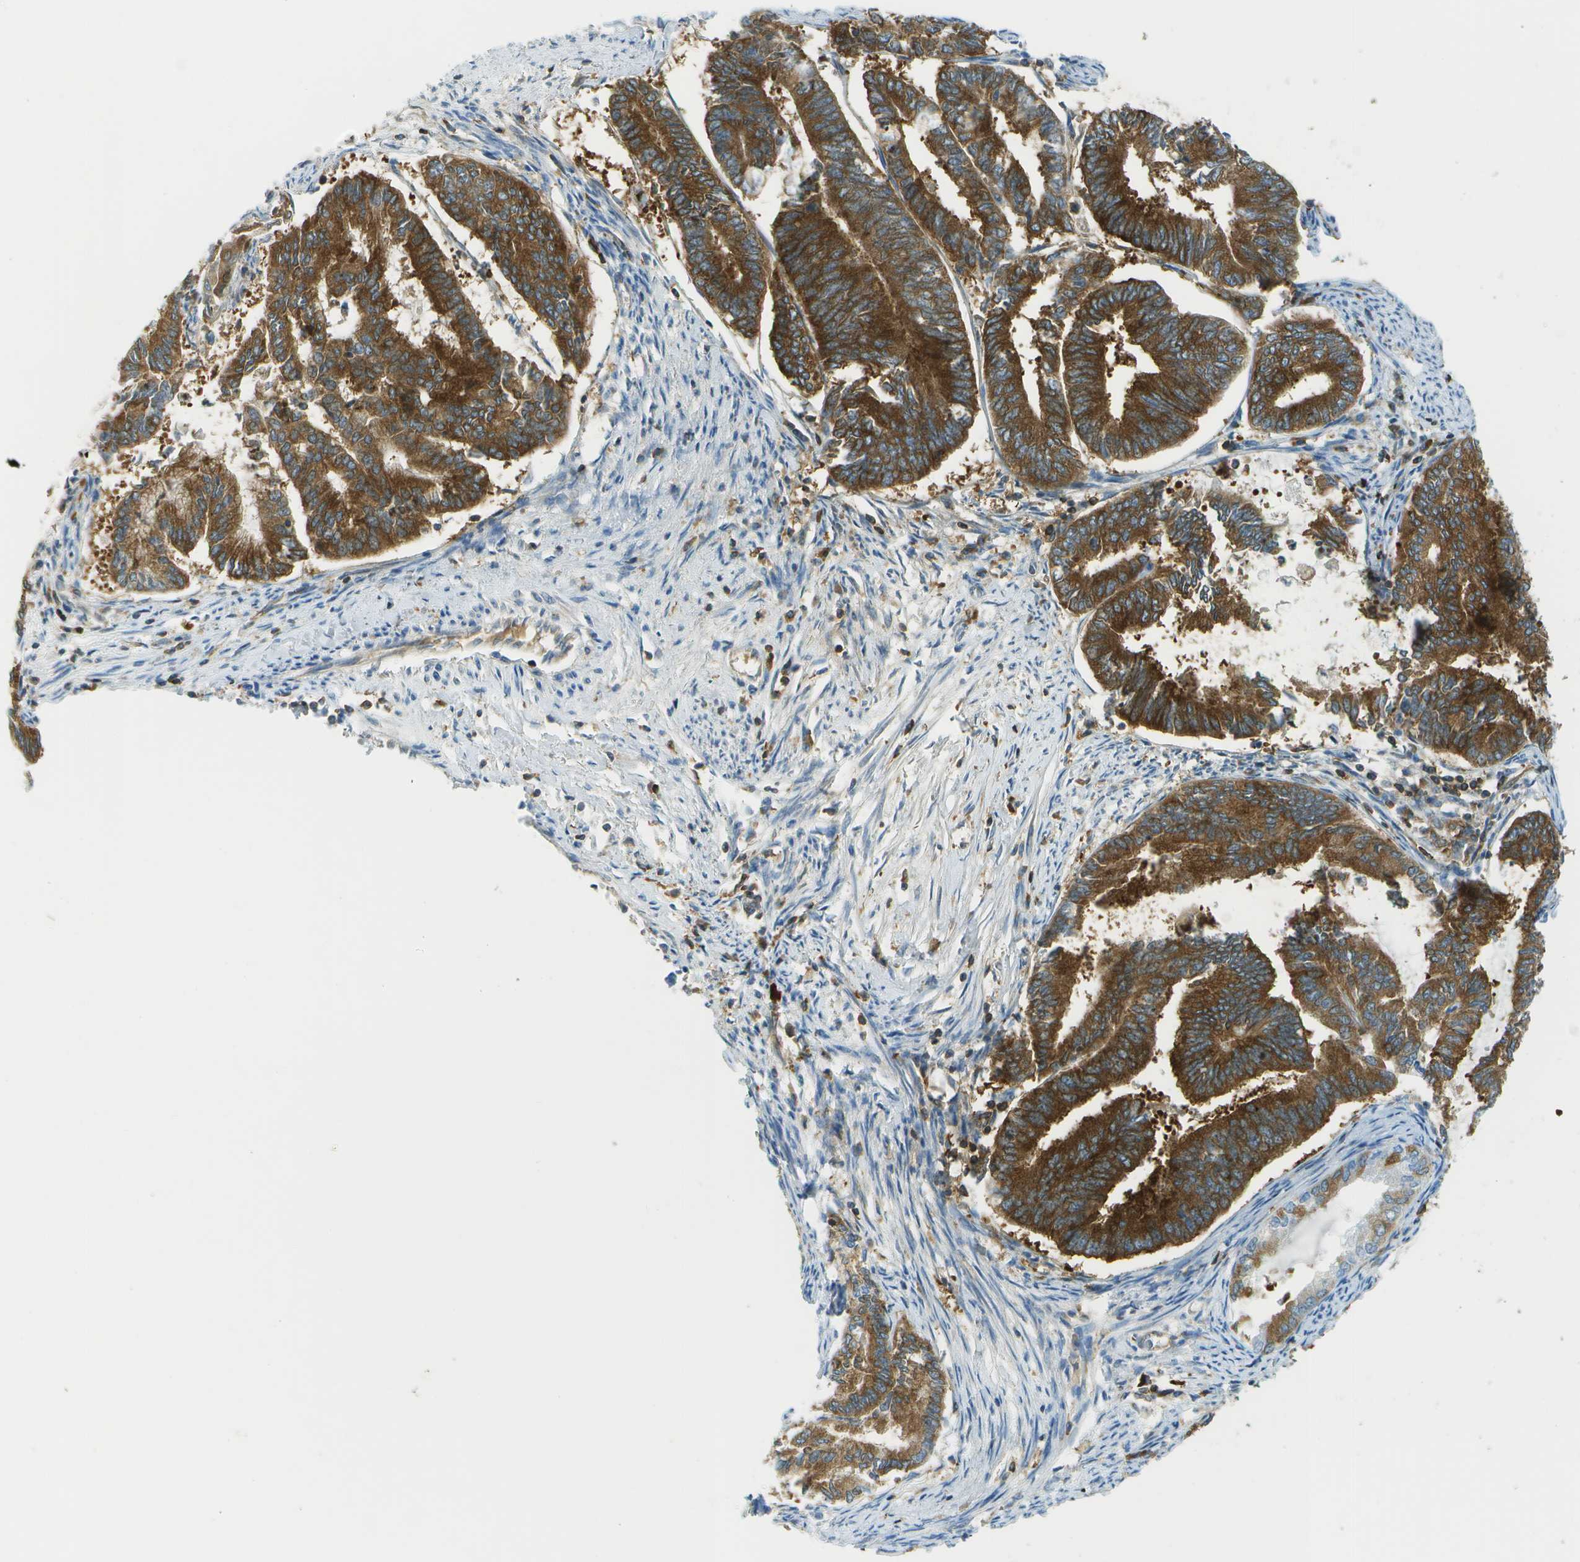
{"staining": {"intensity": "strong", "quantity": ">75%", "location": "cytoplasmic/membranous"}, "tissue": "endometrial cancer", "cell_type": "Tumor cells", "image_type": "cancer", "snomed": [{"axis": "morphology", "description": "Adenocarcinoma, NOS"}, {"axis": "topography", "description": "Endometrium"}], "caption": "Immunohistochemistry micrograph of endometrial adenocarcinoma stained for a protein (brown), which displays high levels of strong cytoplasmic/membranous expression in approximately >75% of tumor cells.", "gene": "TMTC1", "patient": {"sex": "female", "age": 86}}